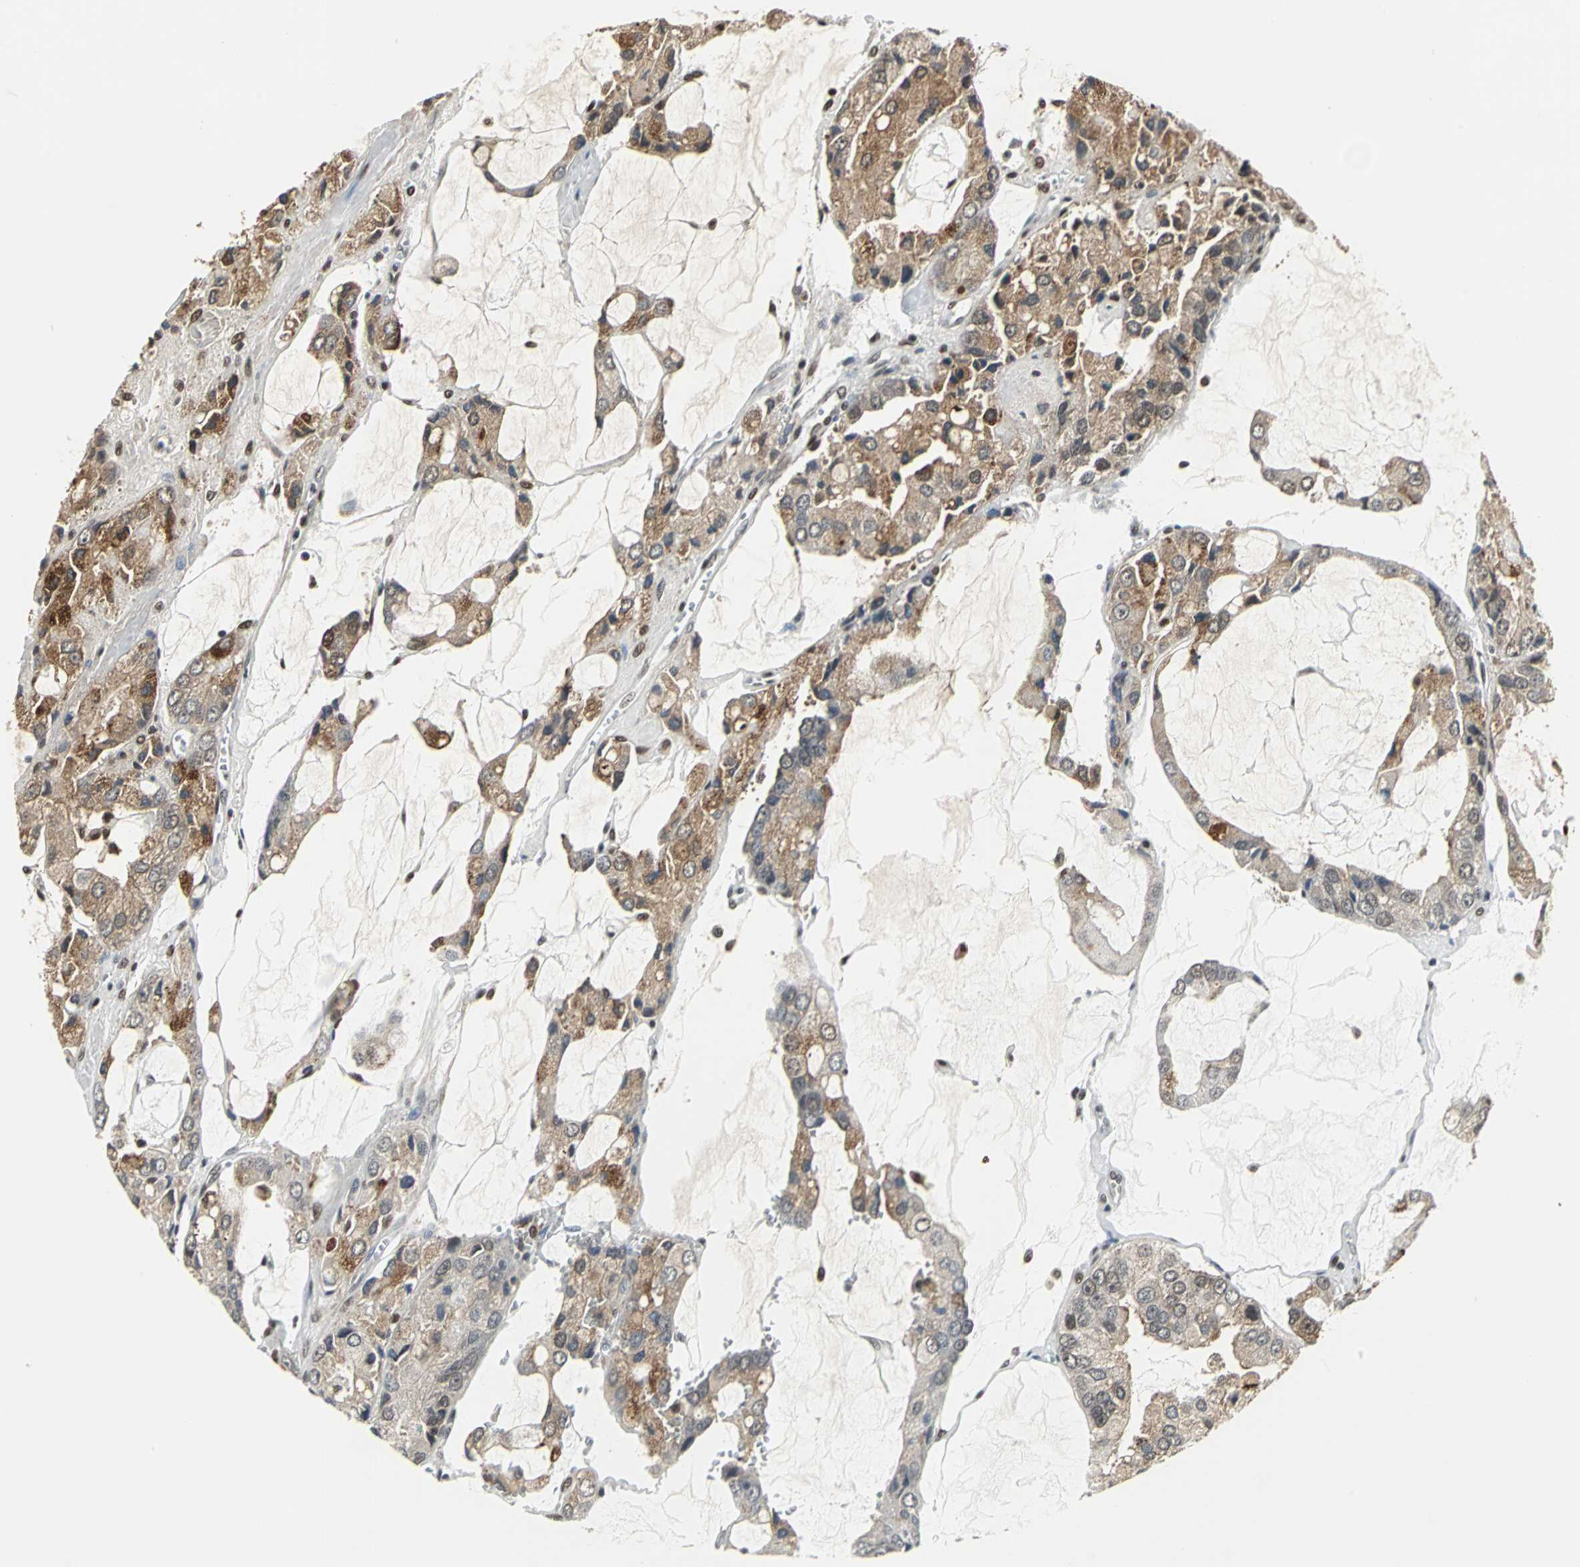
{"staining": {"intensity": "moderate", "quantity": ">75%", "location": "cytoplasmic/membranous,nuclear"}, "tissue": "prostate cancer", "cell_type": "Tumor cells", "image_type": "cancer", "snomed": [{"axis": "morphology", "description": "Adenocarcinoma, High grade"}, {"axis": "topography", "description": "Prostate"}], "caption": "An image of human adenocarcinoma (high-grade) (prostate) stained for a protein displays moderate cytoplasmic/membranous and nuclear brown staining in tumor cells.", "gene": "HDAC2", "patient": {"sex": "male", "age": 67}}